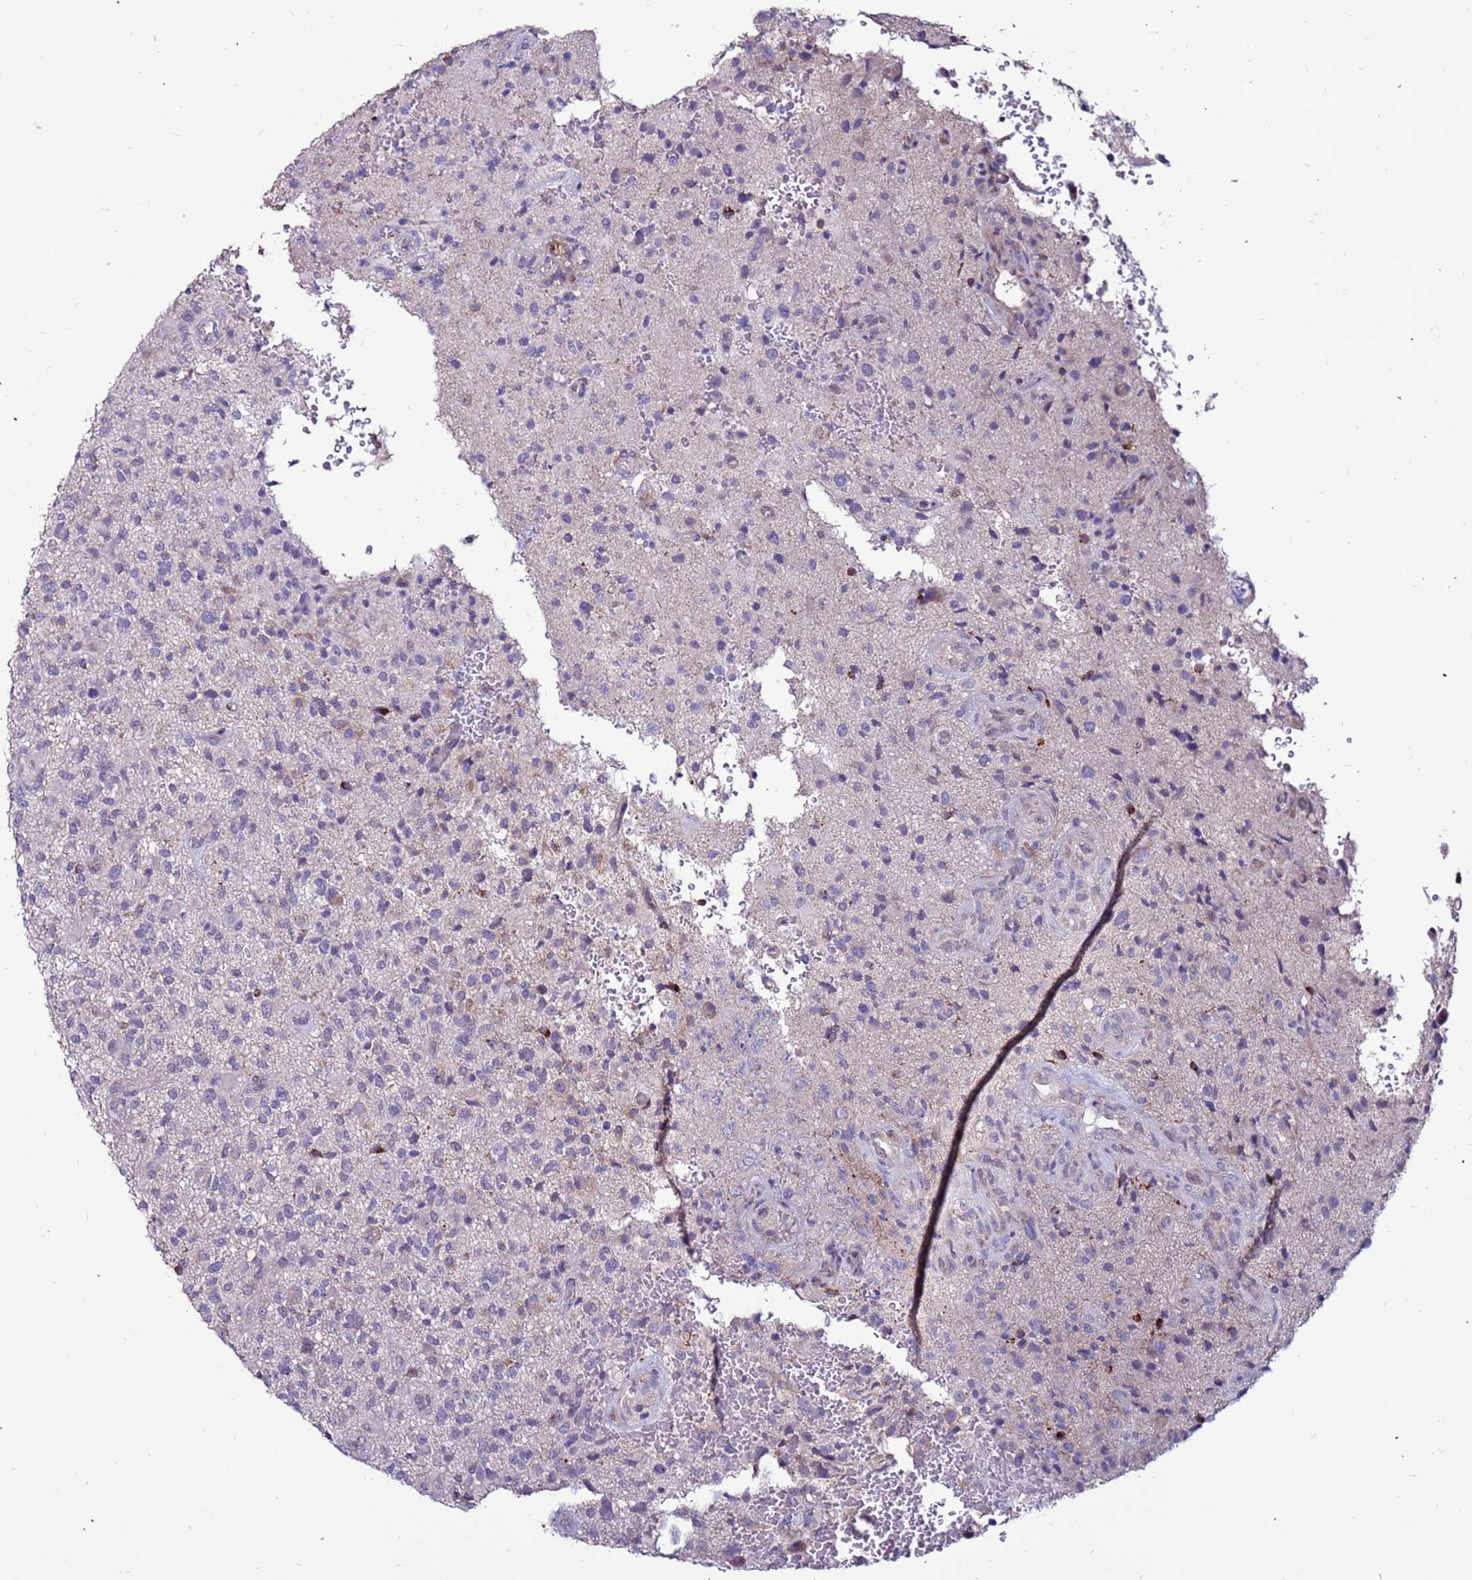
{"staining": {"intensity": "negative", "quantity": "none", "location": "none"}, "tissue": "glioma", "cell_type": "Tumor cells", "image_type": "cancer", "snomed": [{"axis": "morphology", "description": "Glioma, malignant, High grade"}, {"axis": "topography", "description": "Brain"}], "caption": "Tumor cells show no significant positivity in malignant high-grade glioma.", "gene": "SLC44A3", "patient": {"sex": "male", "age": 47}}